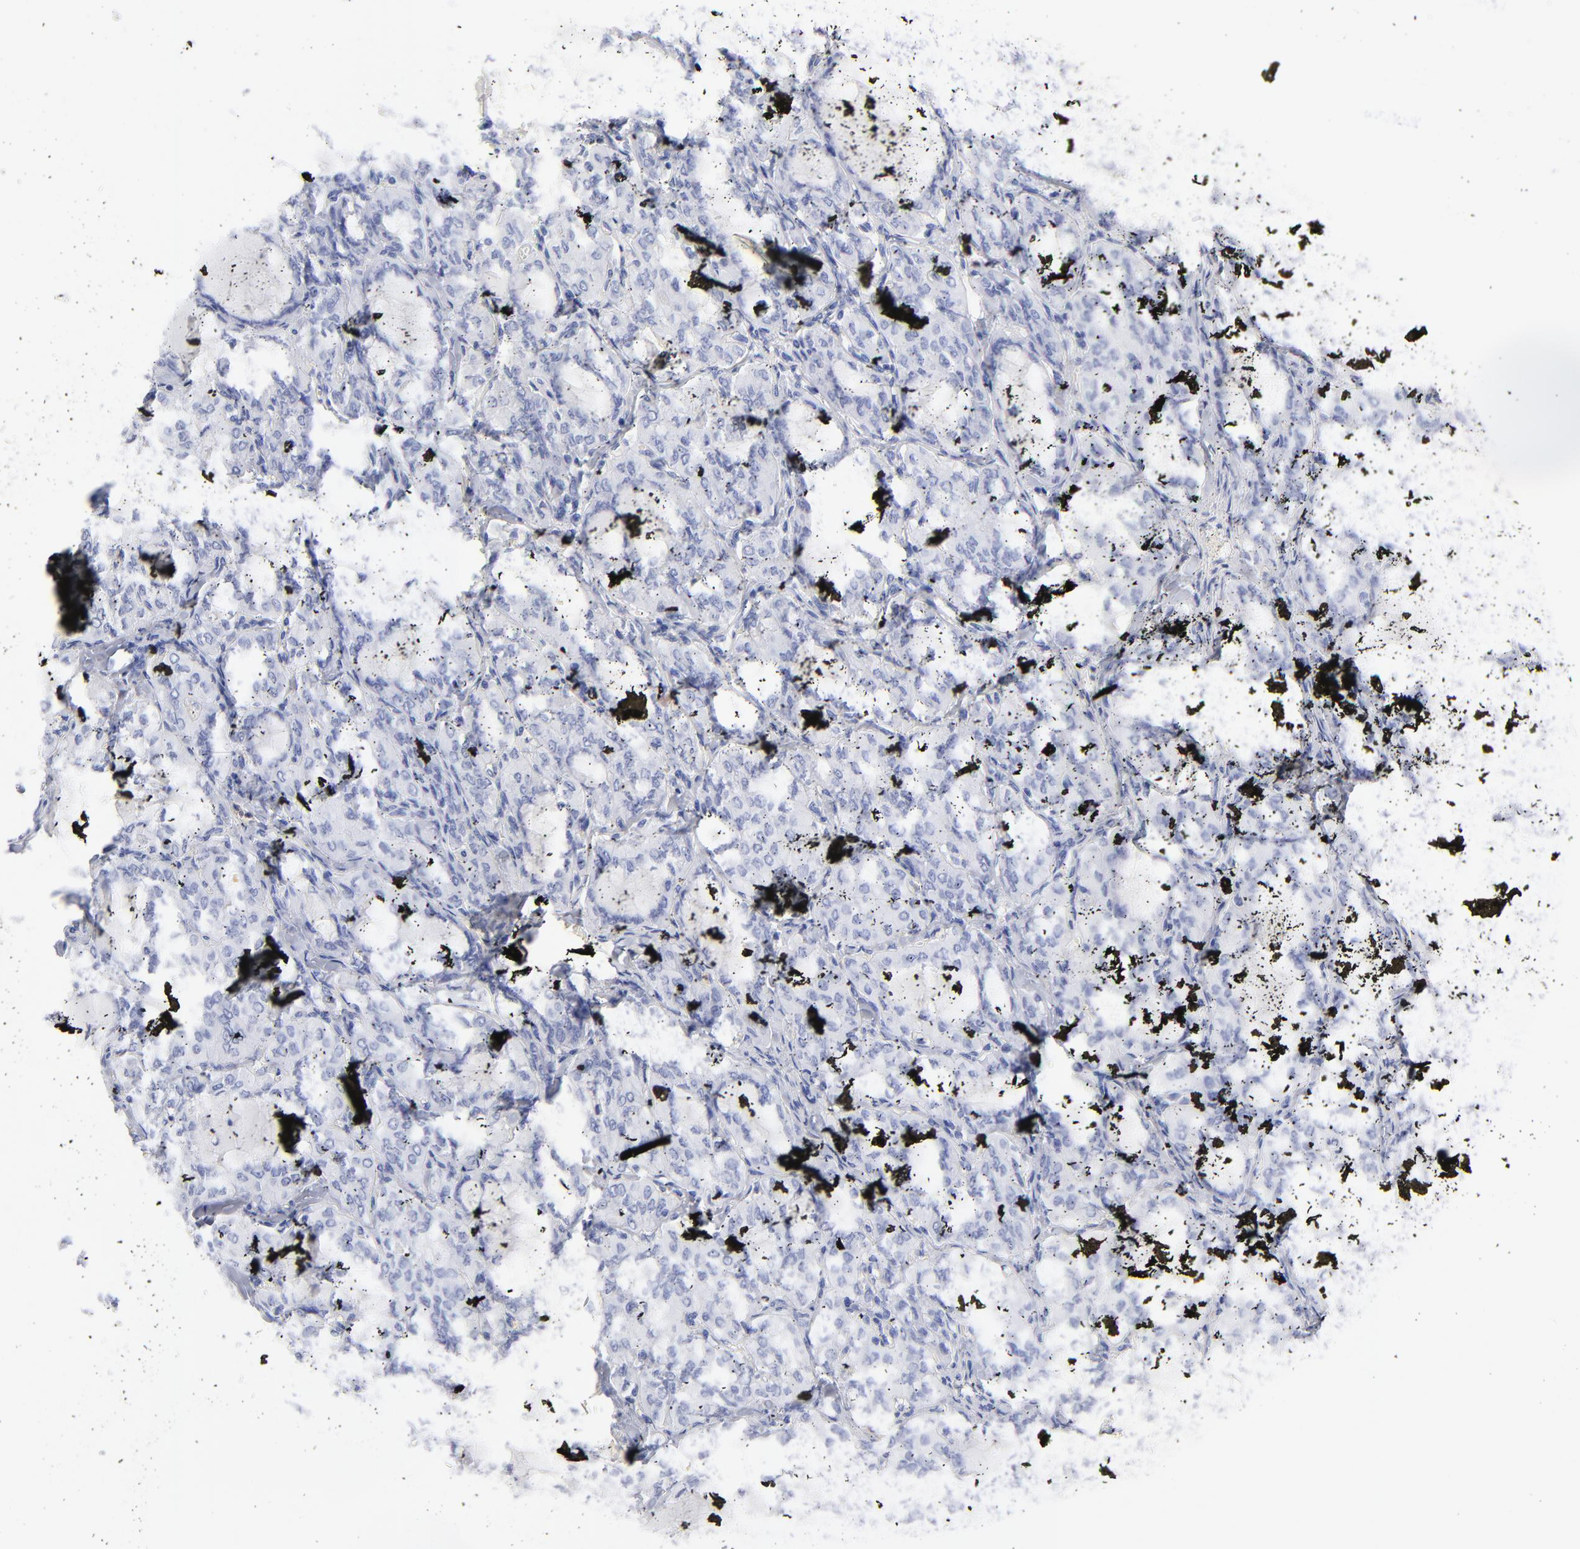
{"staining": {"intensity": "negative", "quantity": "none", "location": "none"}, "tissue": "thyroid cancer", "cell_type": "Tumor cells", "image_type": "cancer", "snomed": [{"axis": "morphology", "description": "Papillary adenocarcinoma, NOS"}, {"axis": "topography", "description": "Thyroid gland"}], "caption": "The photomicrograph reveals no significant staining in tumor cells of papillary adenocarcinoma (thyroid).", "gene": "ARG1", "patient": {"sex": "male", "age": 20}}